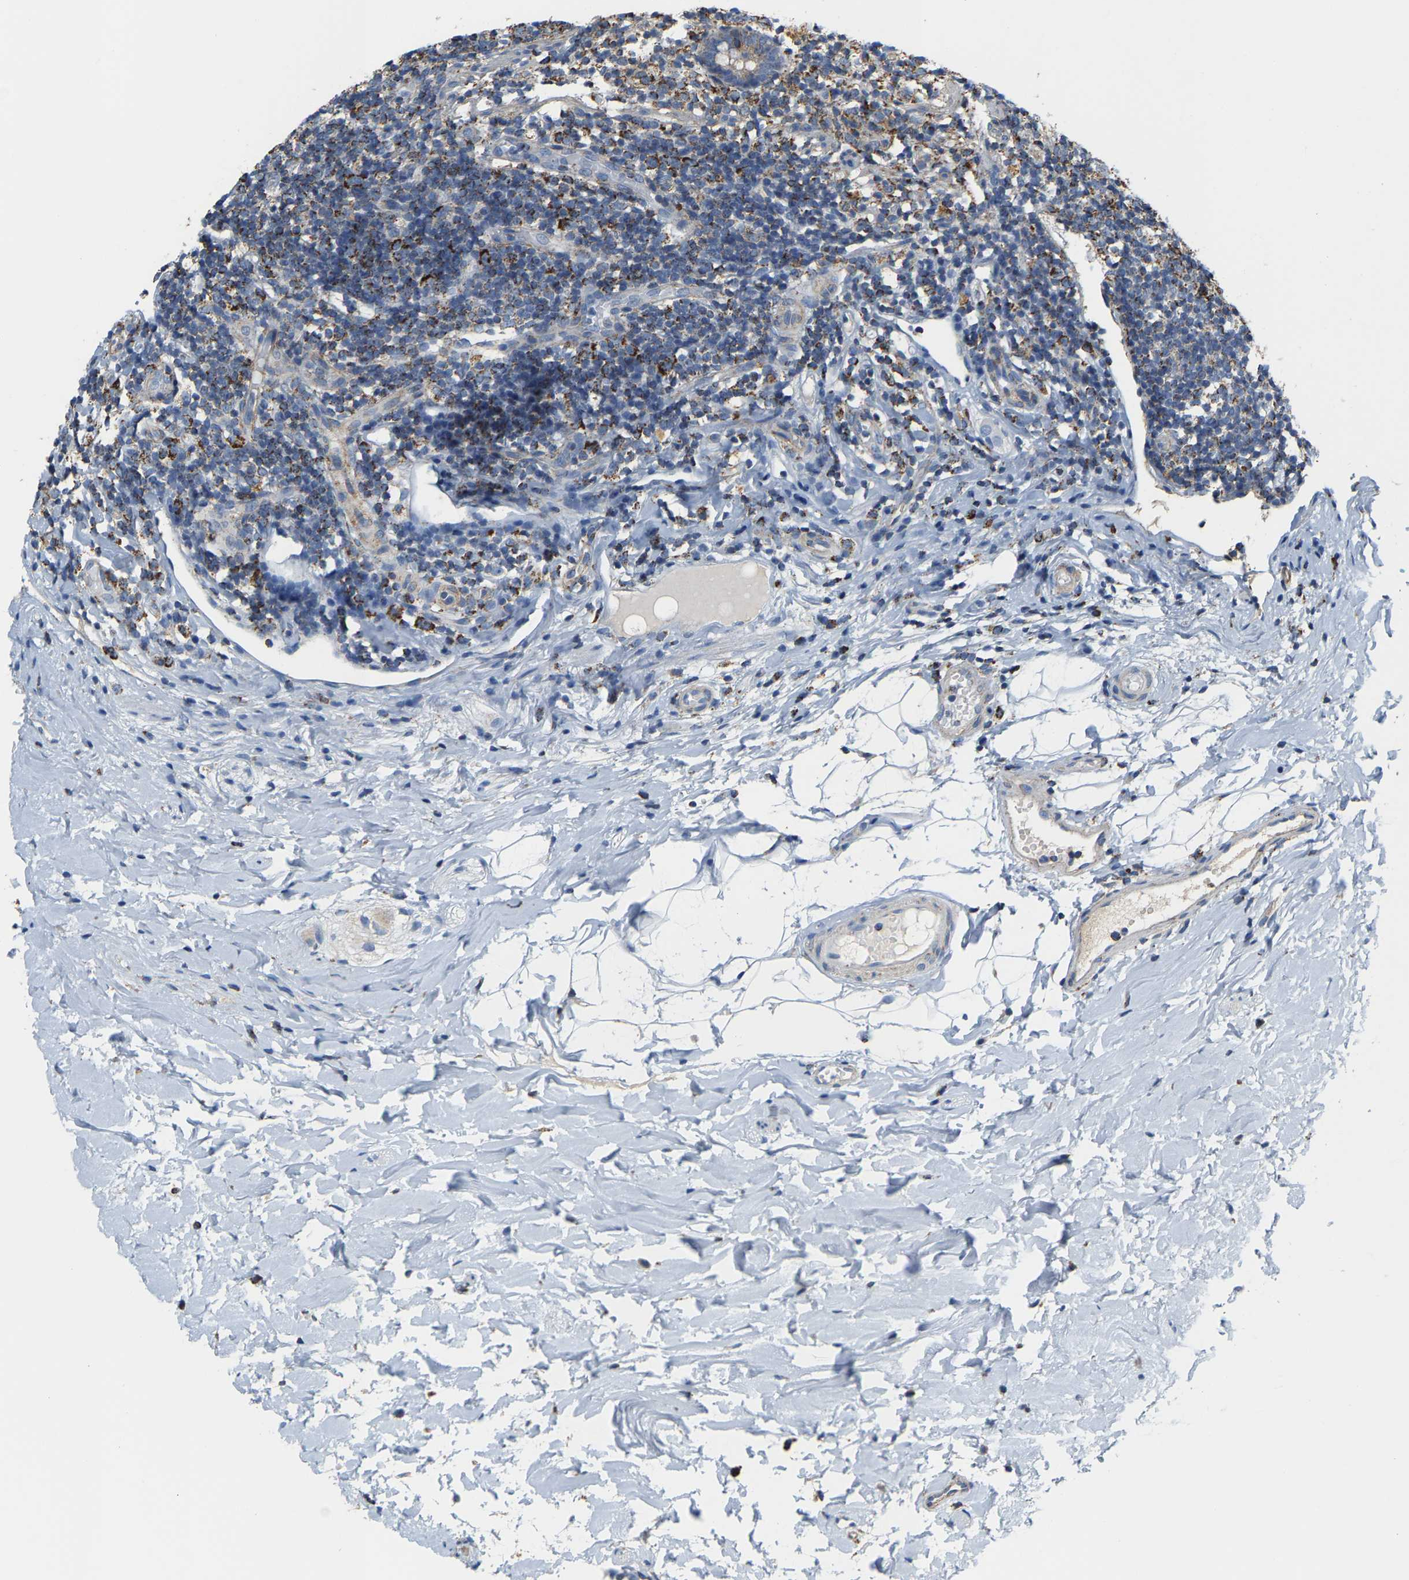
{"staining": {"intensity": "moderate", "quantity": ">75%", "location": "cytoplasmic/membranous"}, "tissue": "appendix", "cell_type": "Glandular cells", "image_type": "normal", "snomed": [{"axis": "morphology", "description": "Normal tissue, NOS"}, {"axis": "topography", "description": "Appendix"}], "caption": "Protein expression analysis of unremarkable human appendix reveals moderate cytoplasmic/membranous positivity in approximately >75% of glandular cells.", "gene": "SHMT2", "patient": {"sex": "female", "age": 20}}